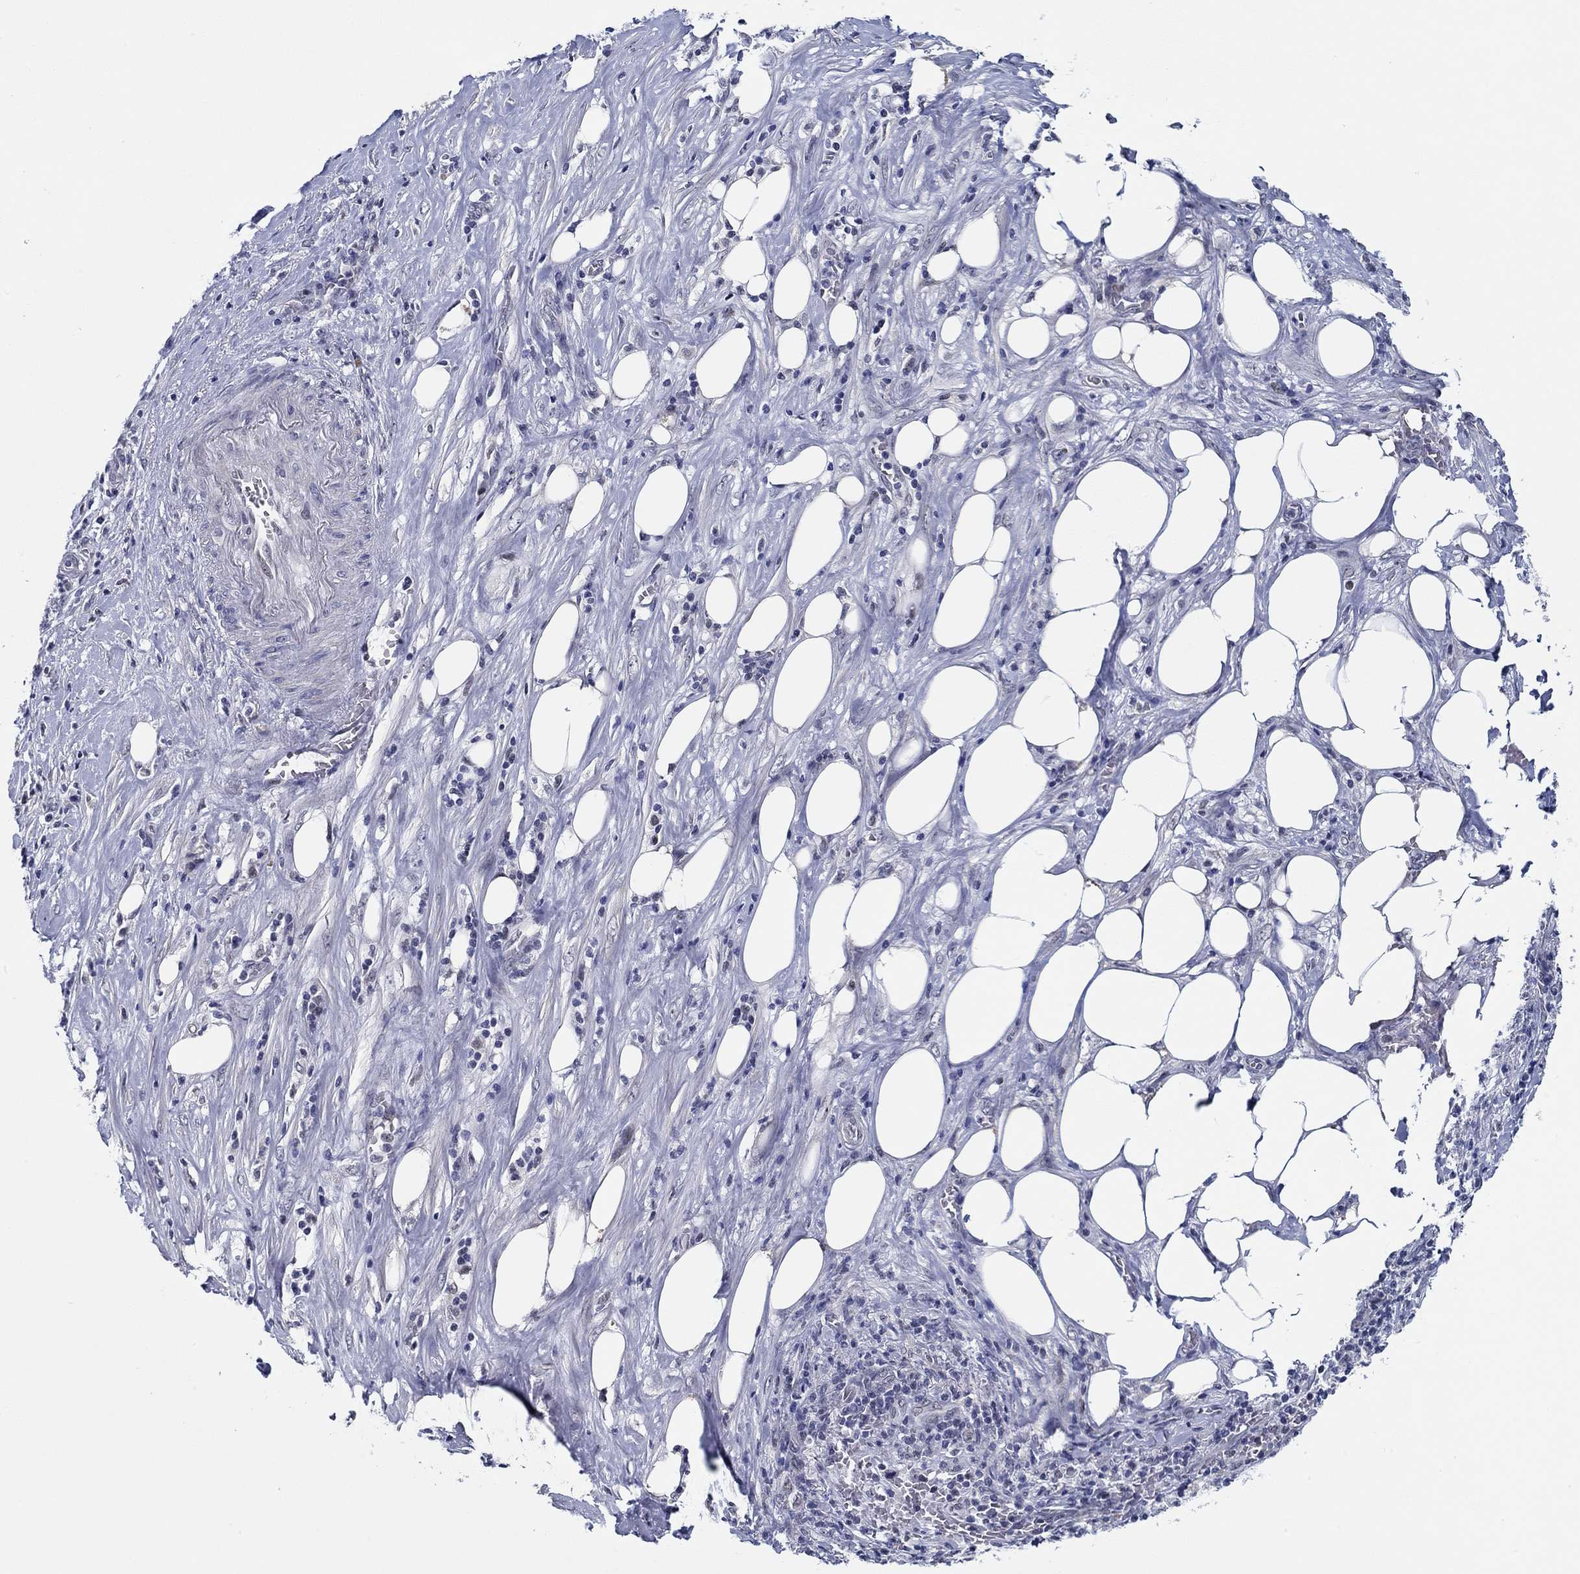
{"staining": {"intensity": "negative", "quantity": "none", "location": "none"}, "tissue": "pancreatic cancer", "cell_type": "Tumor cells", "image_type": "cancer", "snomed": [{"axis": "morphology", "description": "Adenocarcinoma, NOS"}, {"axis": "topography", "description": "Pancreas"}], "caption": "Pancreatic adenocarcinoma was stained to show a protein in brown. There is no significant staining in tumor cells. (DAB IHC with hematoxylin counter stain).", "gene": "SLC34A1", "patient": {"sex": "male", "age": 57}}